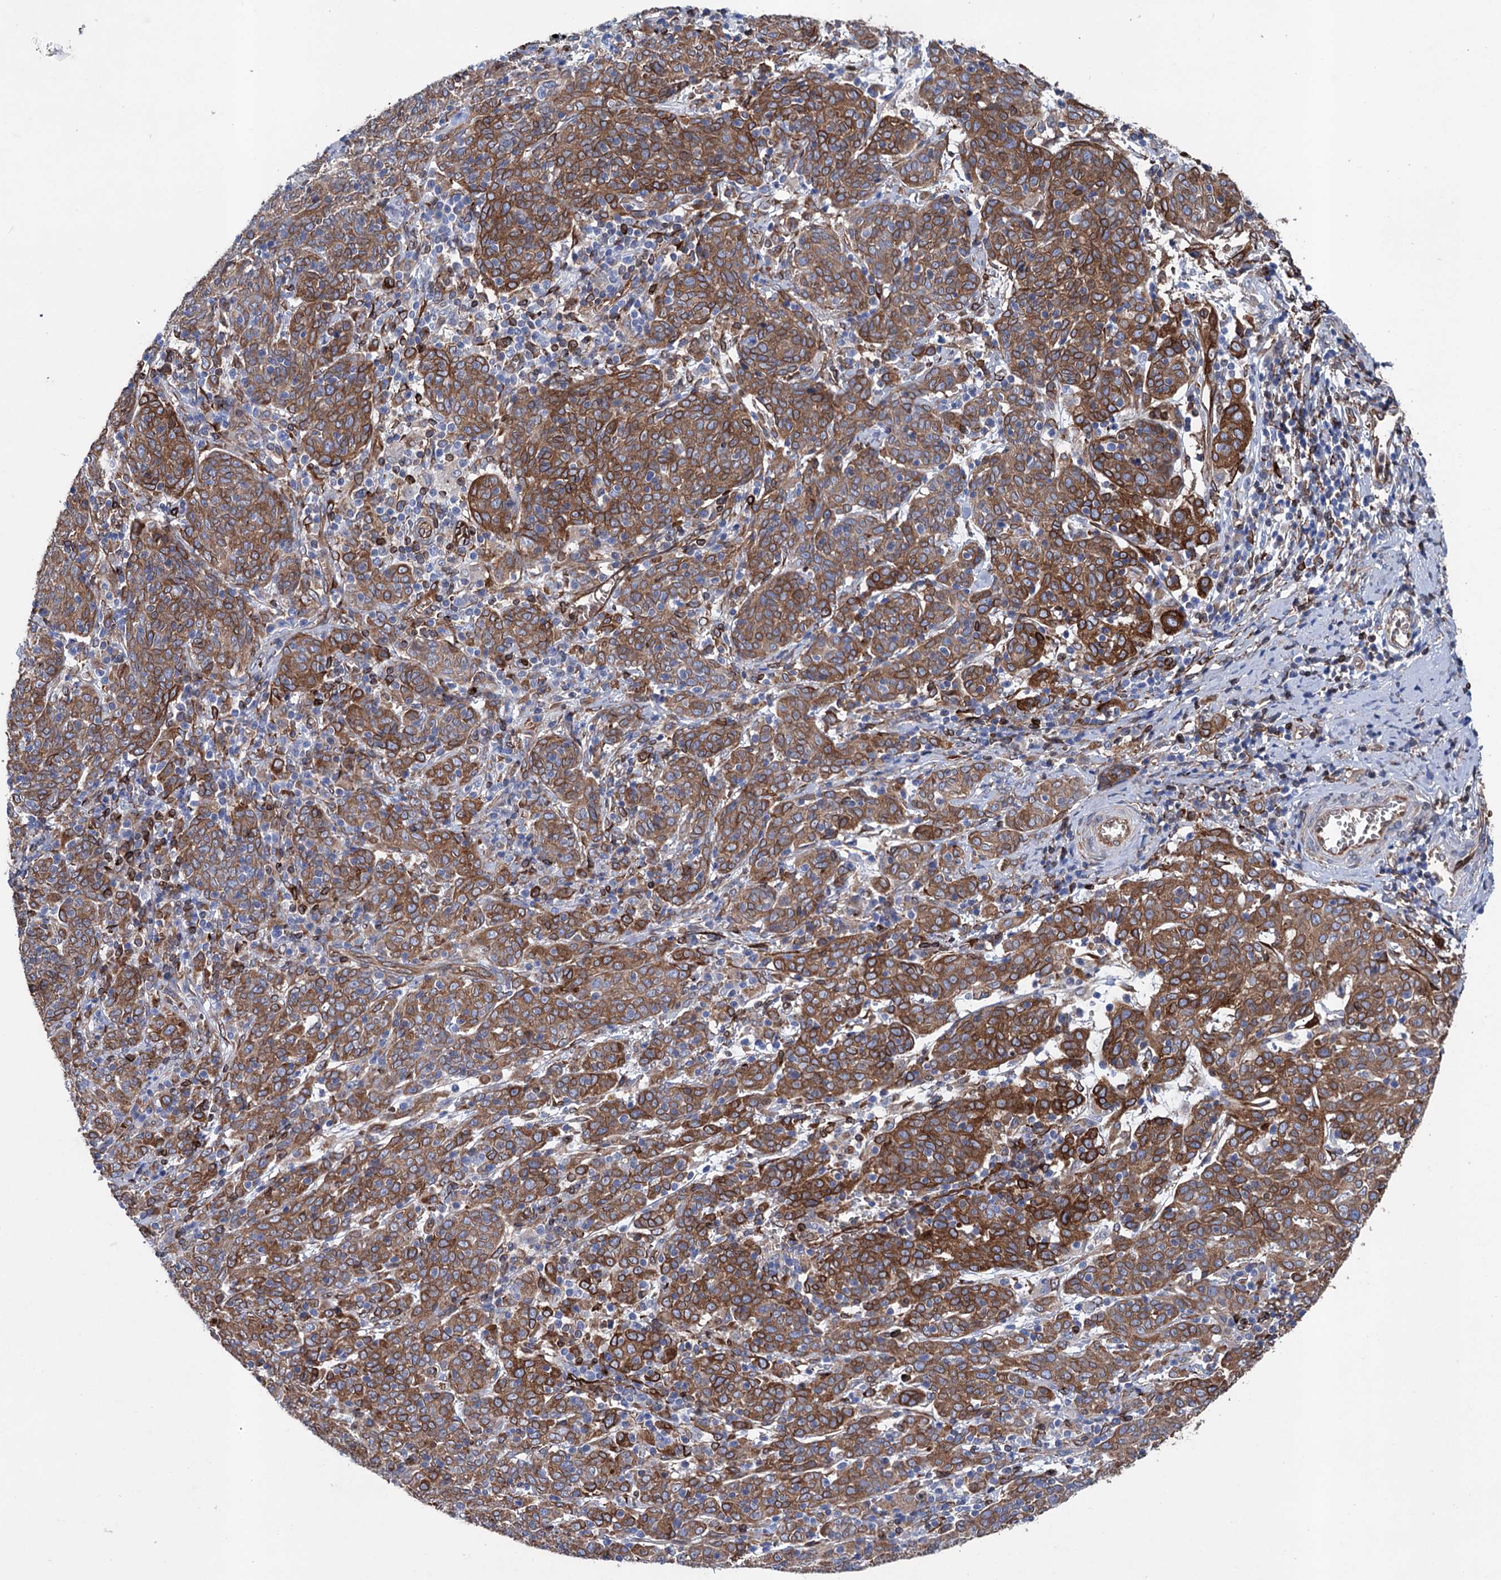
{"staining": {"intensity": "moderate", "quantity": ">75%", "location": "cytoplasmic/membranous"}, "tissue": "cervical cancer", "cell_type": "Tumor cells", "image_type": "cancer", "snomed": [{"axis": "morphology", "description": "Squamous cell carcinoma, NOS"}, {"axis": "topography", "description": "Cervix"}], "caption": "Human cervical cancer stained with a brown dye shows moderate cytoplasmic/membranous positive positivity in about >75% of tumor cells.", "gene": "STING1", "patient": {"sex": "female", "age": 67}}